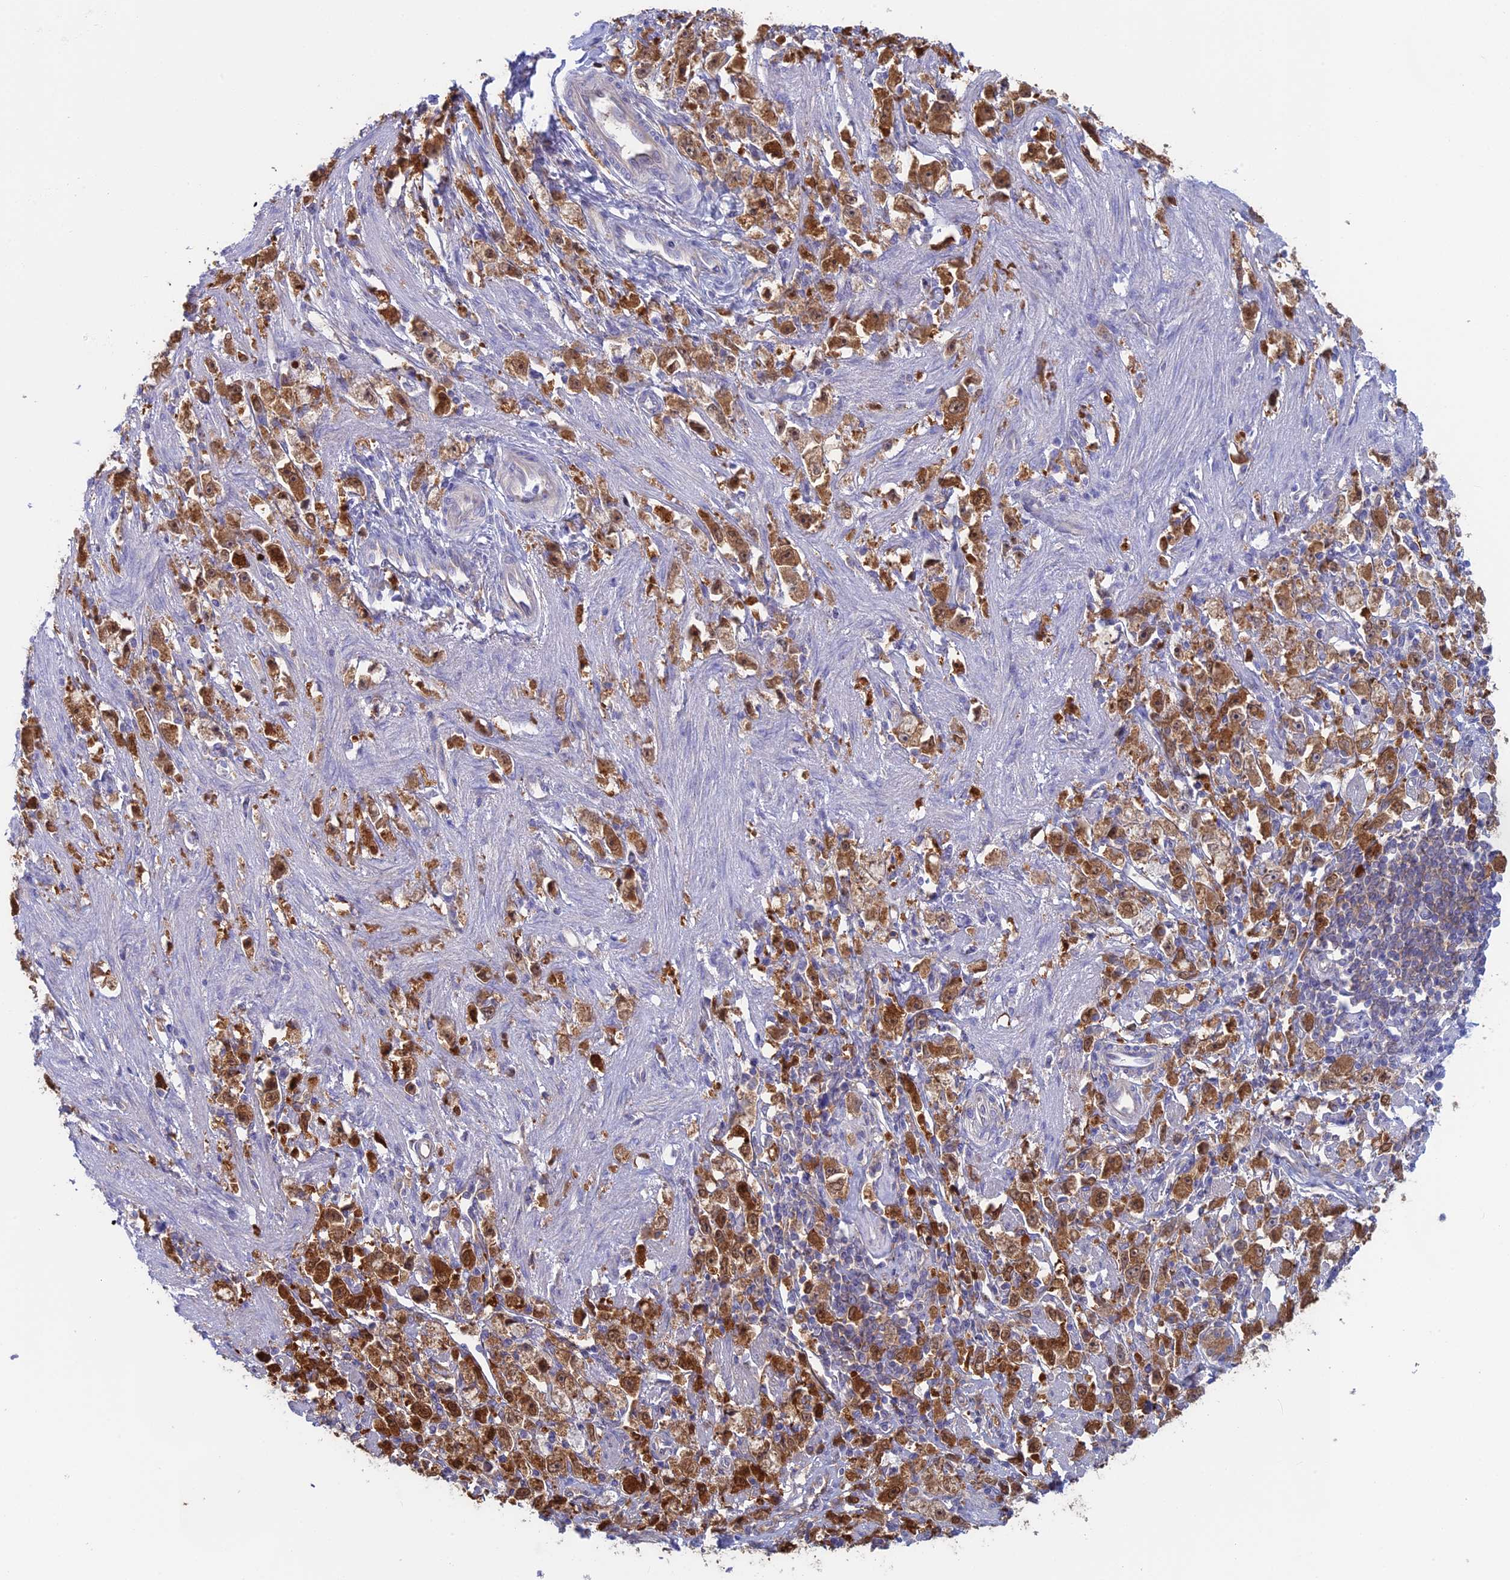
{"staining": {"intensity": "strong", "quantity": ">75%", "location": "cytoplasmic/membranous,nuclear"}, "tissue": "stomach cancer", "cell_type": "Tumor cells", "image_type": "cancer", "snomed": [{"axis": "morphology", "description": "Adenocarcinoma, NOS"}, {"axis": "topography", "description": "Stomach"}], "caption": "Immunohistochemistry micrograph of human stomach adenocarcinoma stained for a protein (brown), which exhibits high levels of strong cytoplasmic/membranous and nuclear expression in approximately >75% of tumor cells.", "gene": "SYNDIG1L", "patient": {"sex": "female", "age": 59}}